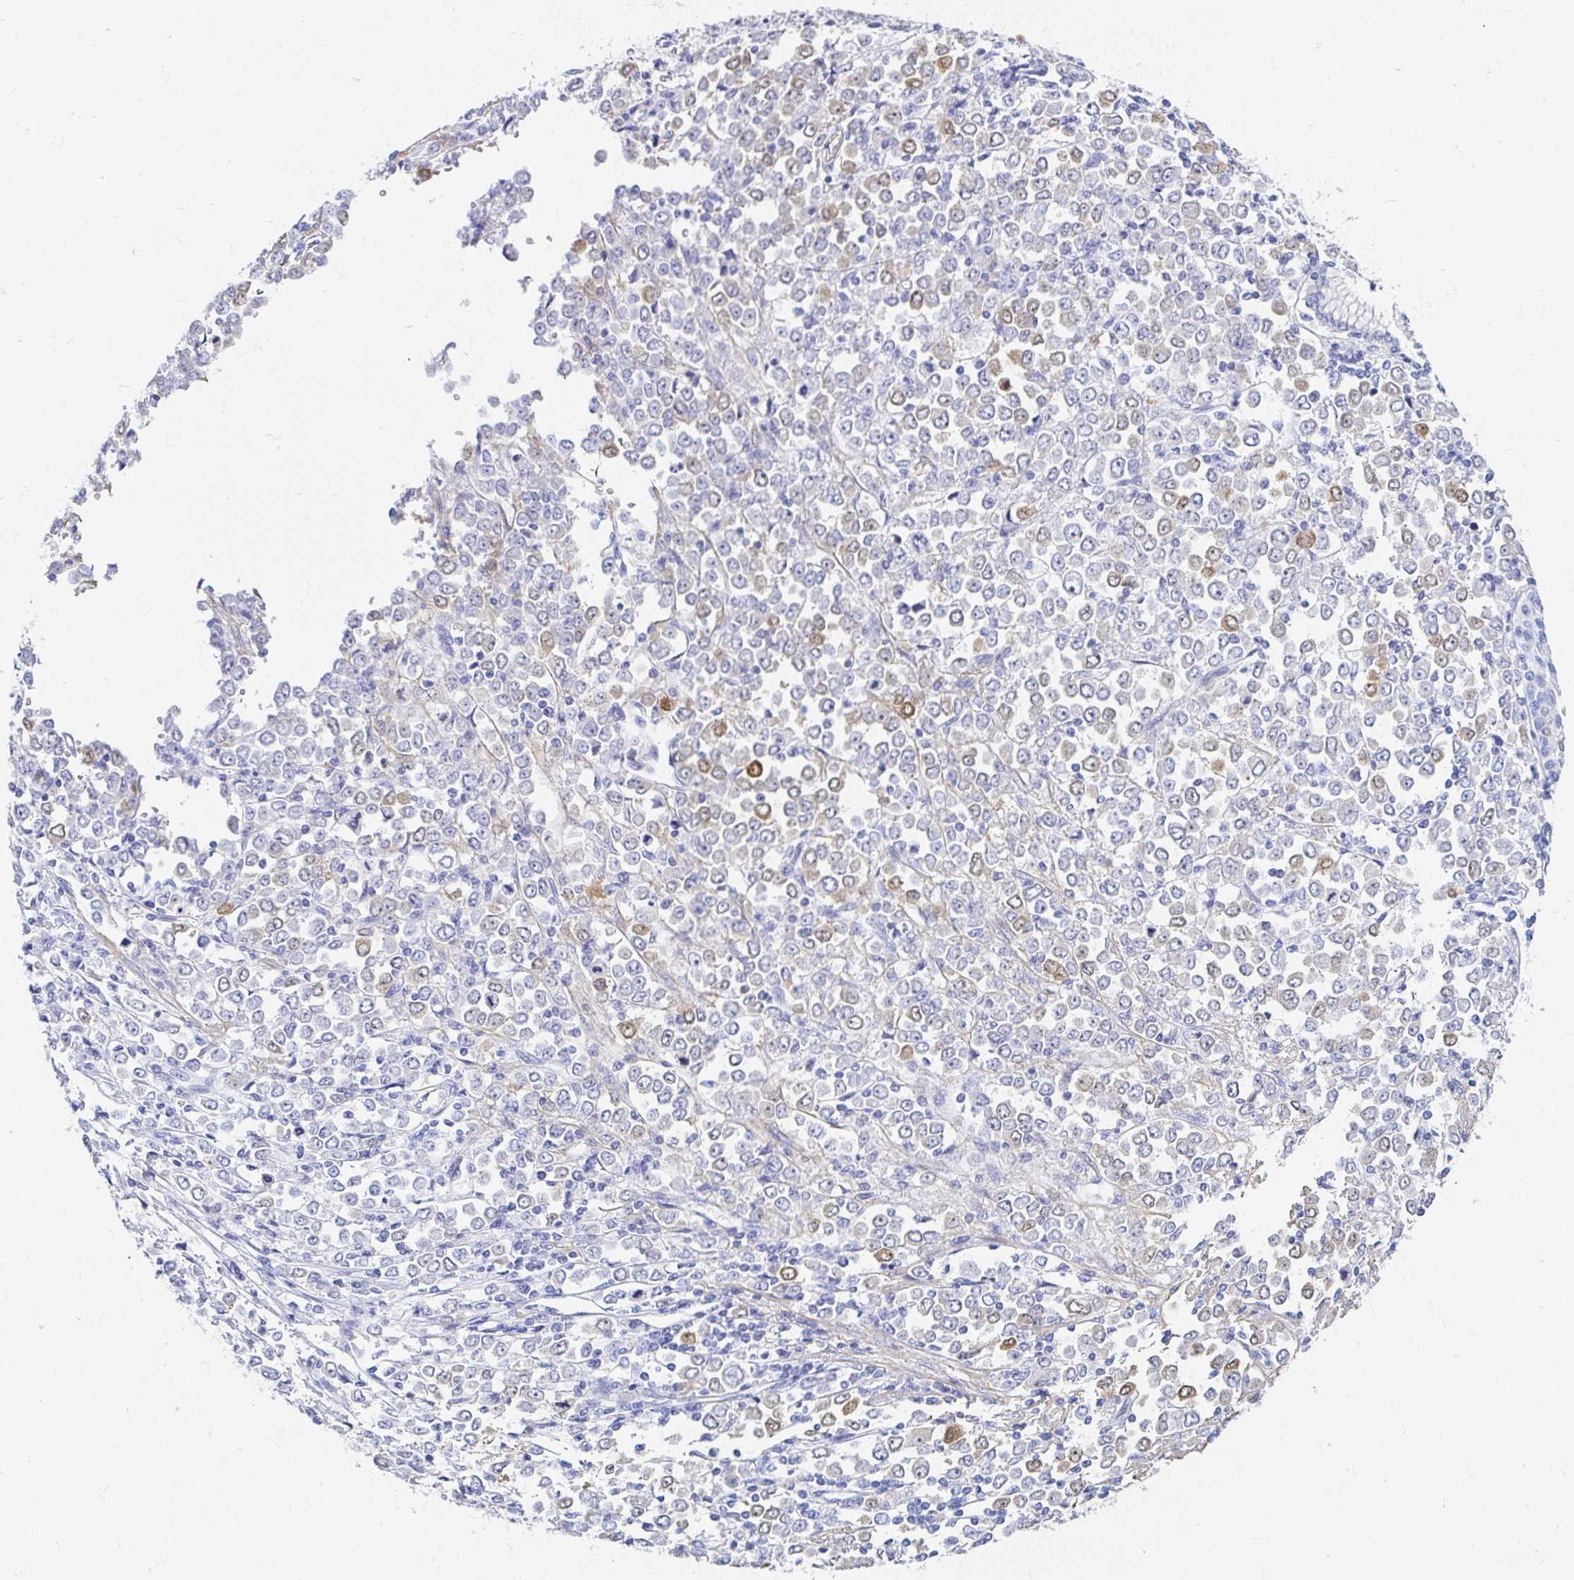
{"staining": {"intensity": "weak", "quantity": "<25%", "location": "cytoplasmic/membranous"}, "tissue": "stomach cancer", "cell_type": "Tumor cells", "image_type": "cancer", "snomed": [{"axis": "morphology", "description": "Adenocarcinoma, NOS"}, {"axis": "topography", "description": "Stomach, upper"}], "caption": "Tumor cells are negative for brown protein staining in stomach cancer (adenocarcinoma). (Brightfield microscopy of DAB (3,3'-diaminobenzidine) IHC at high magnification).", "gene": "PPP1R1B", "patient": {"sex": "male", "age": 70}}